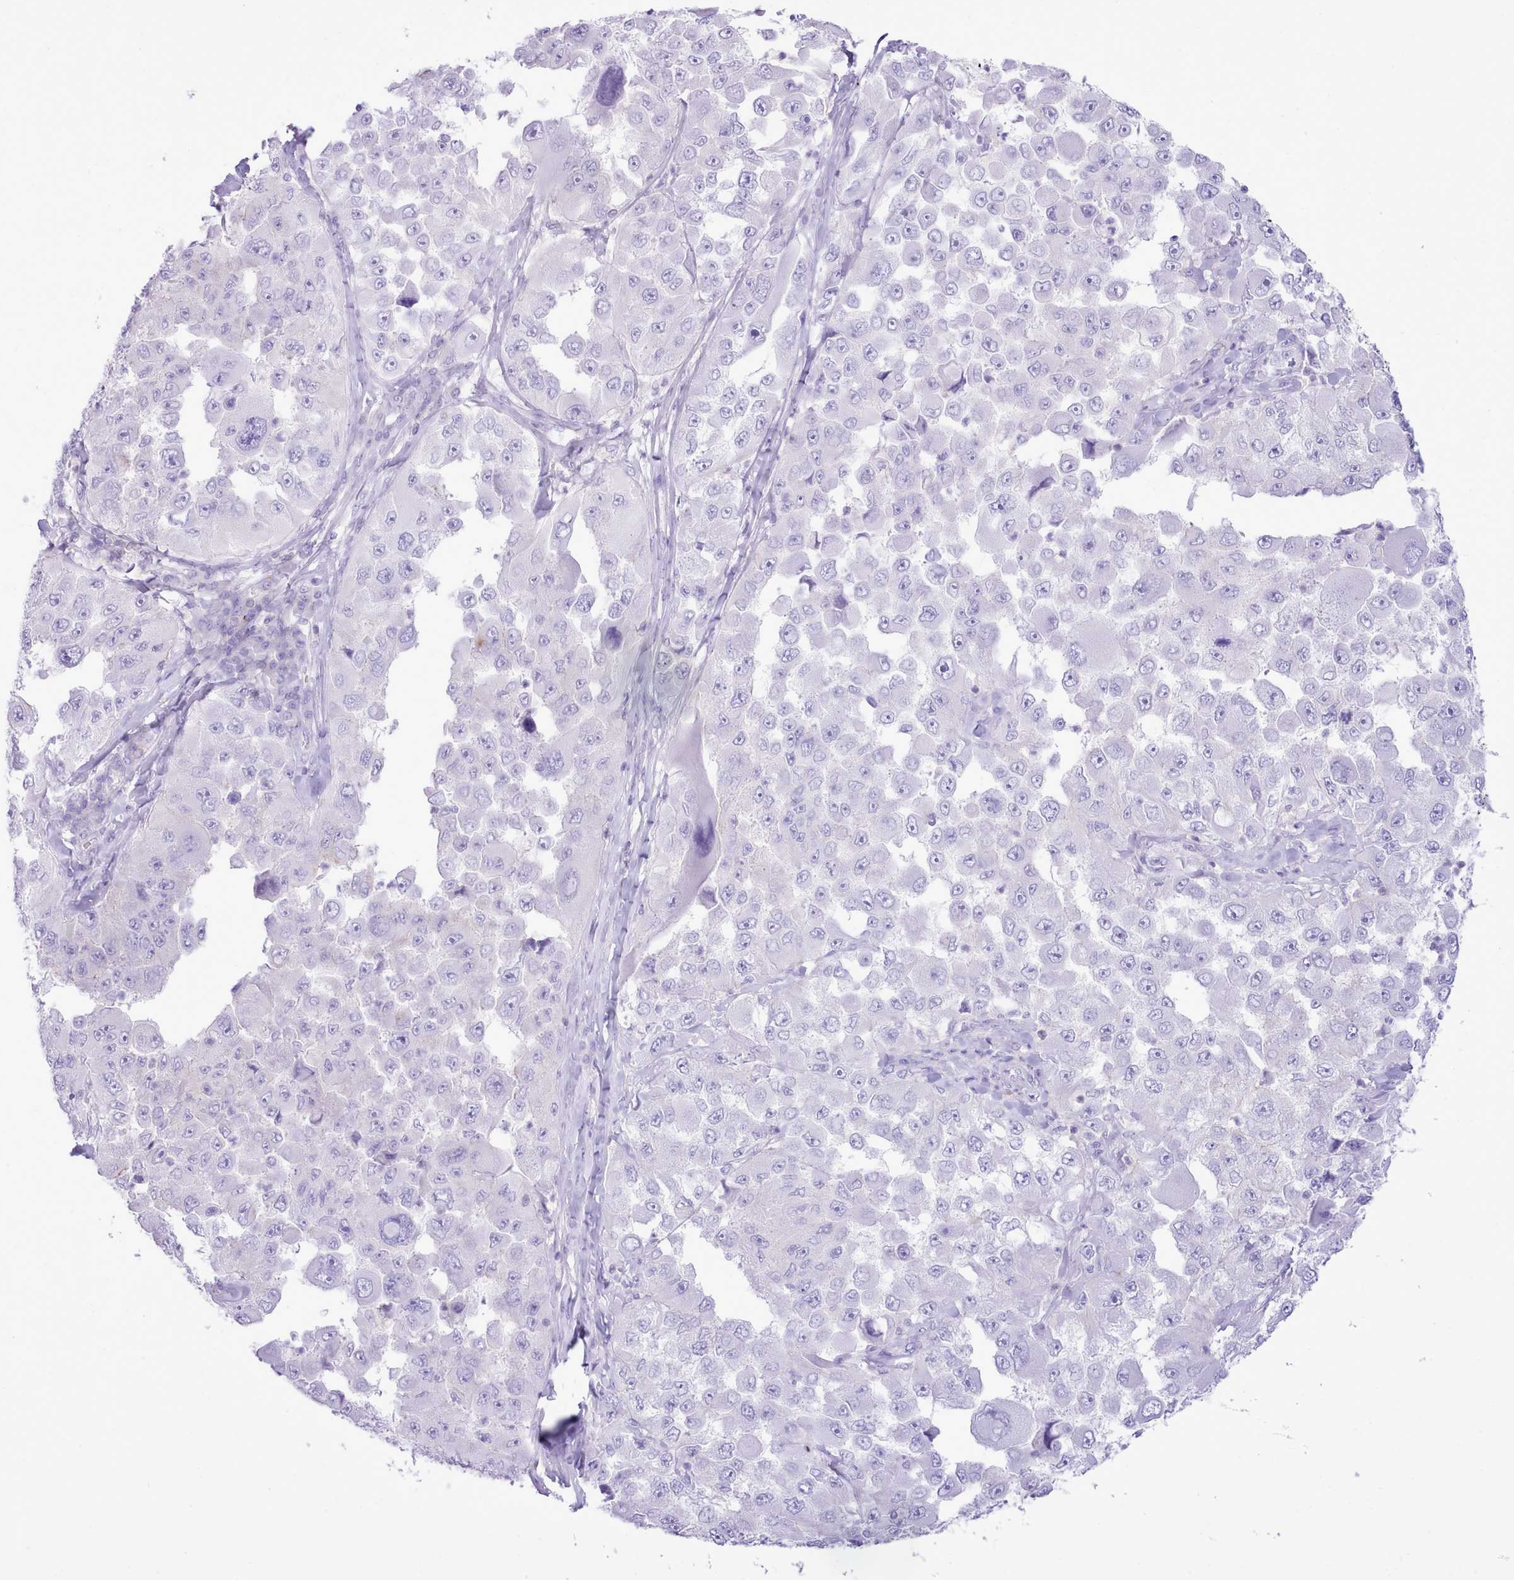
{"staining": {"intensity": "negative", "quantity": "none", "location": "none"}, "tissue": "melanoma", "cell_type": "Tumor cells", "image_type": "cancer", "snomed": [{"axis": "morphology", "description": "Malignant melanoma, Metastatic site"}, {"axis": "topography", "description": "Lymph node"}], "caption": "IHC of melanoma reveals no positivity in tumor cells.", "gene": "MDFI", "patient": {"sex": "male", "age": 62}}